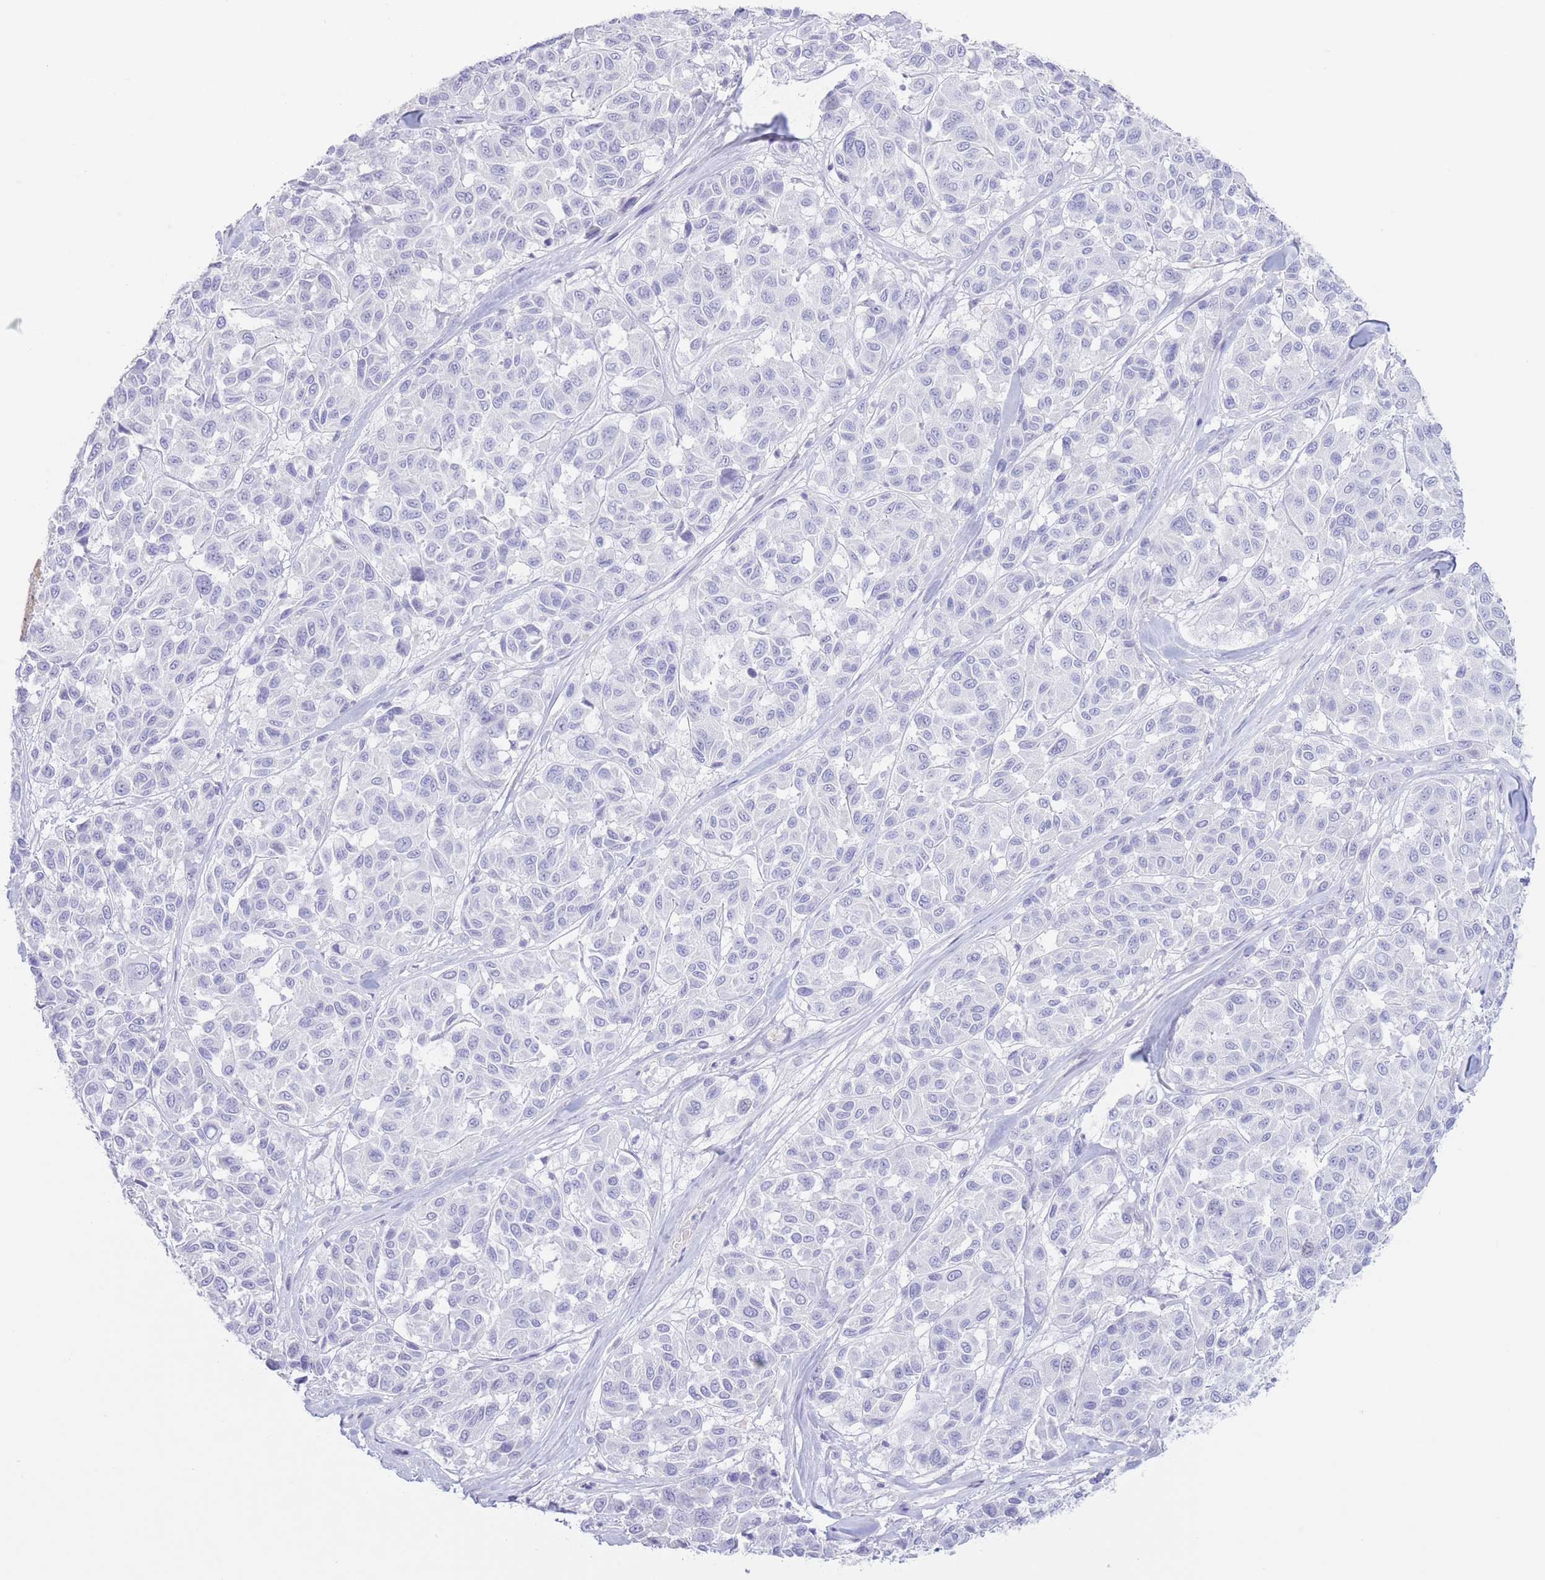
{"staining": {"intensity": "negative", "quantity": "none", "location": "none"}, "tissue": "melanoma", "cell_type": "Tumor cells", "image_type": "cancer", "snomed": [{"axis": "morphology", "description": "Malignant melanoma, NOS"}, {"axis": "topography", "description": "Skin"}], "caption": "A micrograph of melanoma stained for a protein shows no brown staining in tumor cells.", "gene": "PKLR", "patient": {"sex": "female", "age": 66}}